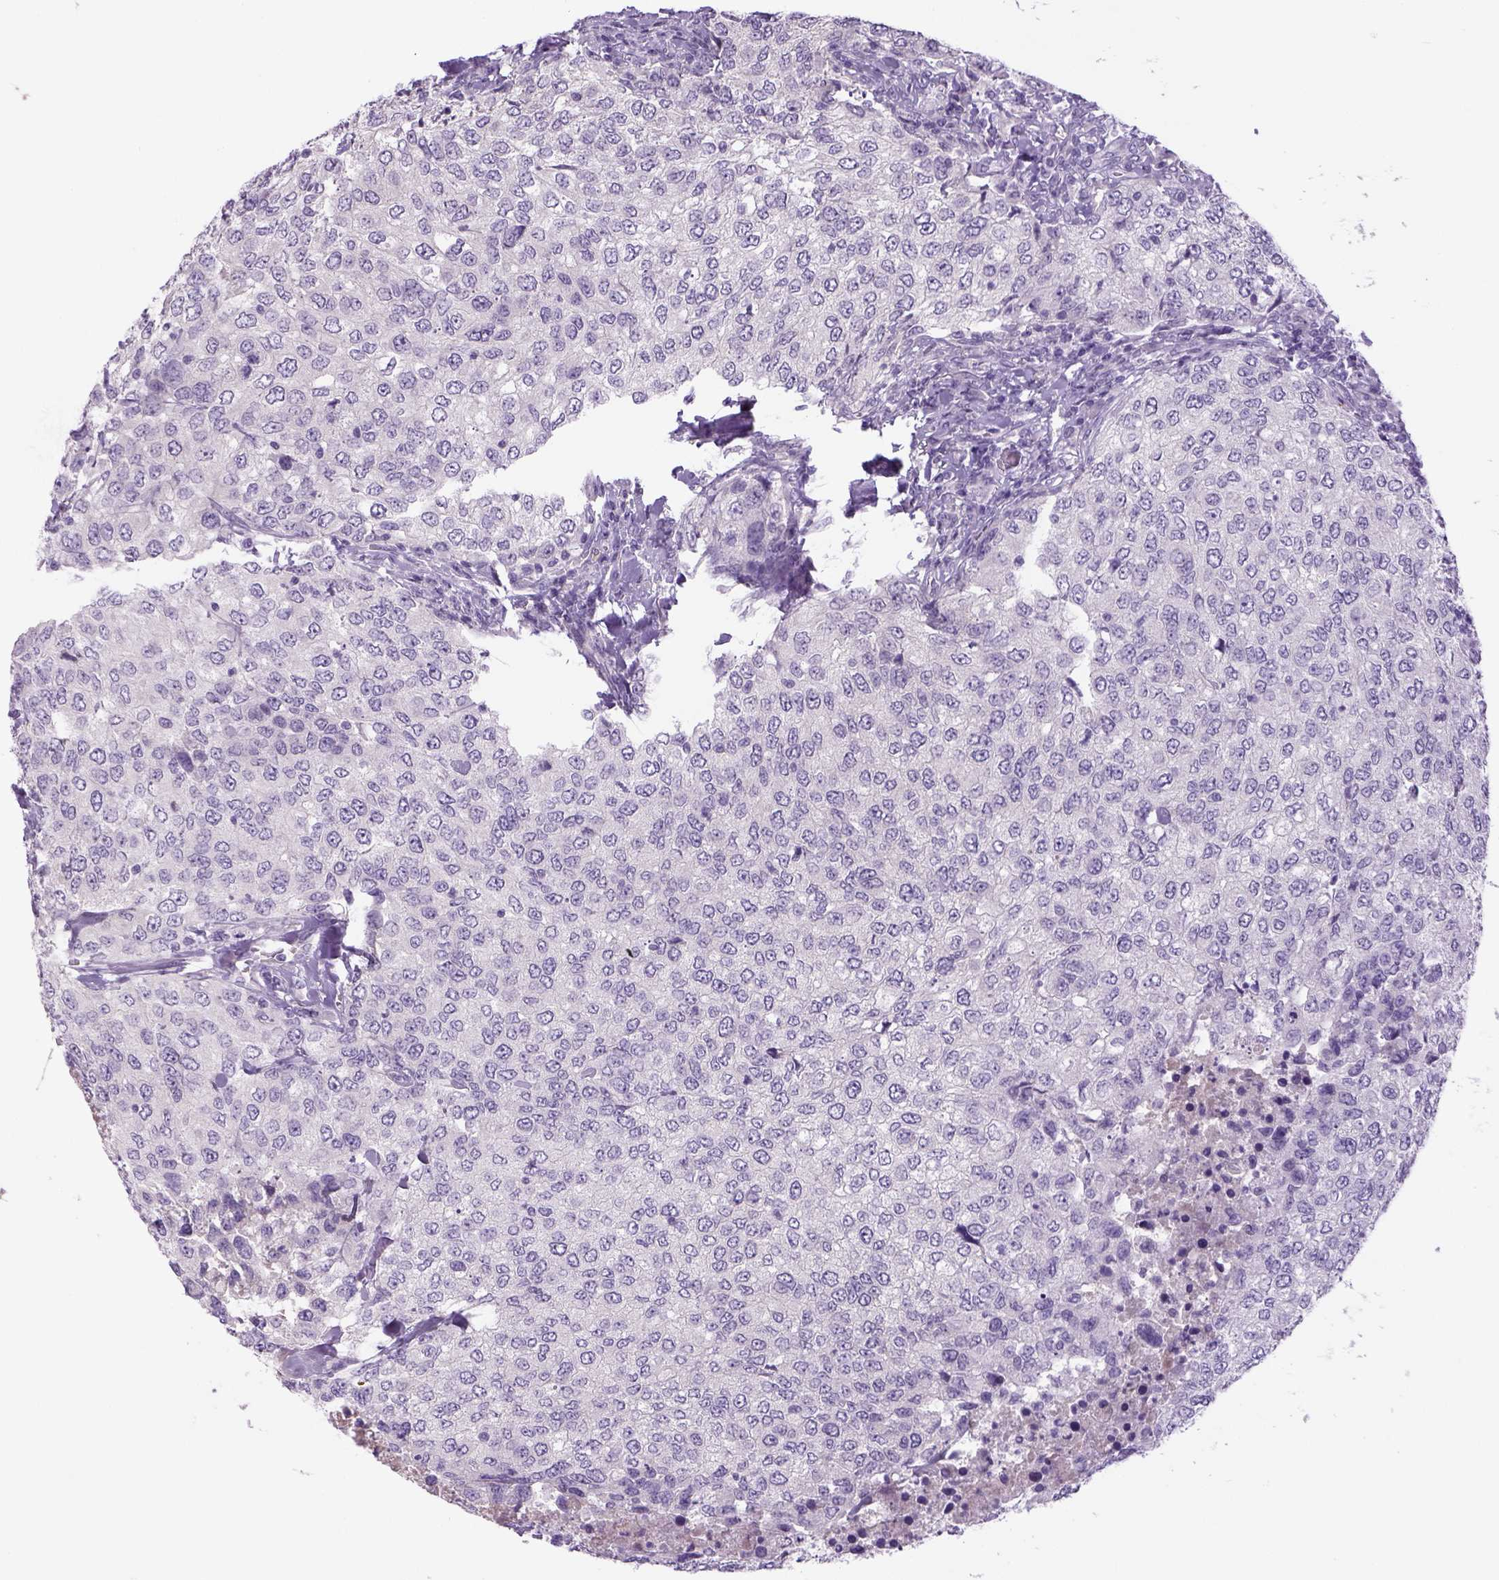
{"staining": {"intensity": "negative", "quantity": "none", "location": "none"}, "tissue": "urothelial cancer", "cell_type": "Tumor cells", "image_type": "cancer", "snomed": [{"axis": "morphology", "description": "Urothelial carcinoma, High grade"}, {"axis": "topography", "description": "Urinary bladder"}], "caption": "The micrograph exhibits no significant expression in tumor cells of high-grade urothelial carcinoma.", "gene": "DBH", "patient": {"sex": "female", "age": 78}}